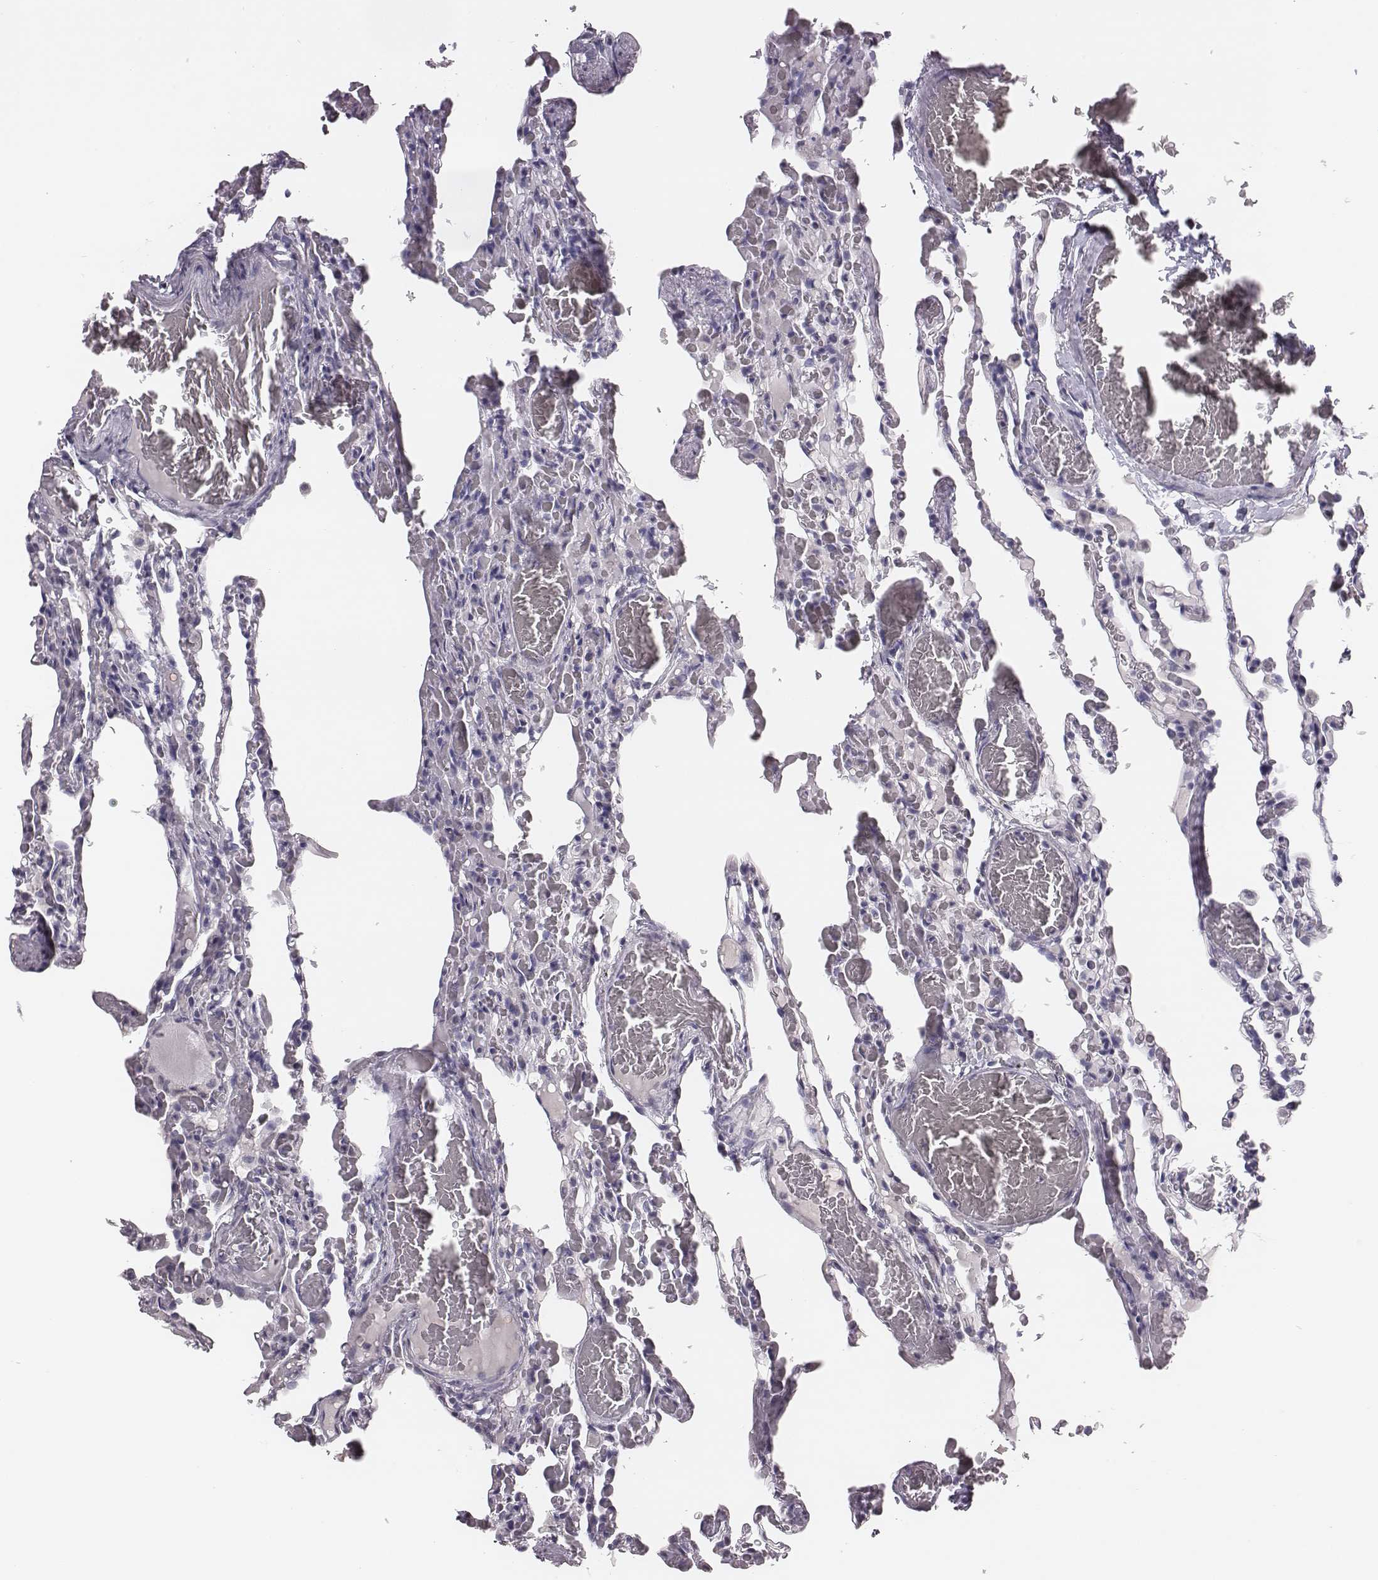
{"staining": {"intensity": "negative", "quantity": "none", "location": "none"}, "tissue": "lung", "cell_type": "Alveolar cells", "image_type": "normal", "snomed": [{"axis": "morphology", "description": "Normal tissue, NOS"}, {"axis": "topography", "description": "Lung"}], "caption": "A high-resolution micrograph shows IHC staining of unremarkable lung, which displays no significant staining in alveolar cells. (DAB (3,3'-diaminobenzidine) immunohistochemistry (IHC) with hematoxylin counter stain).", "gene": "CSHL1", "patient": {"sex": "female", "age": 43}}